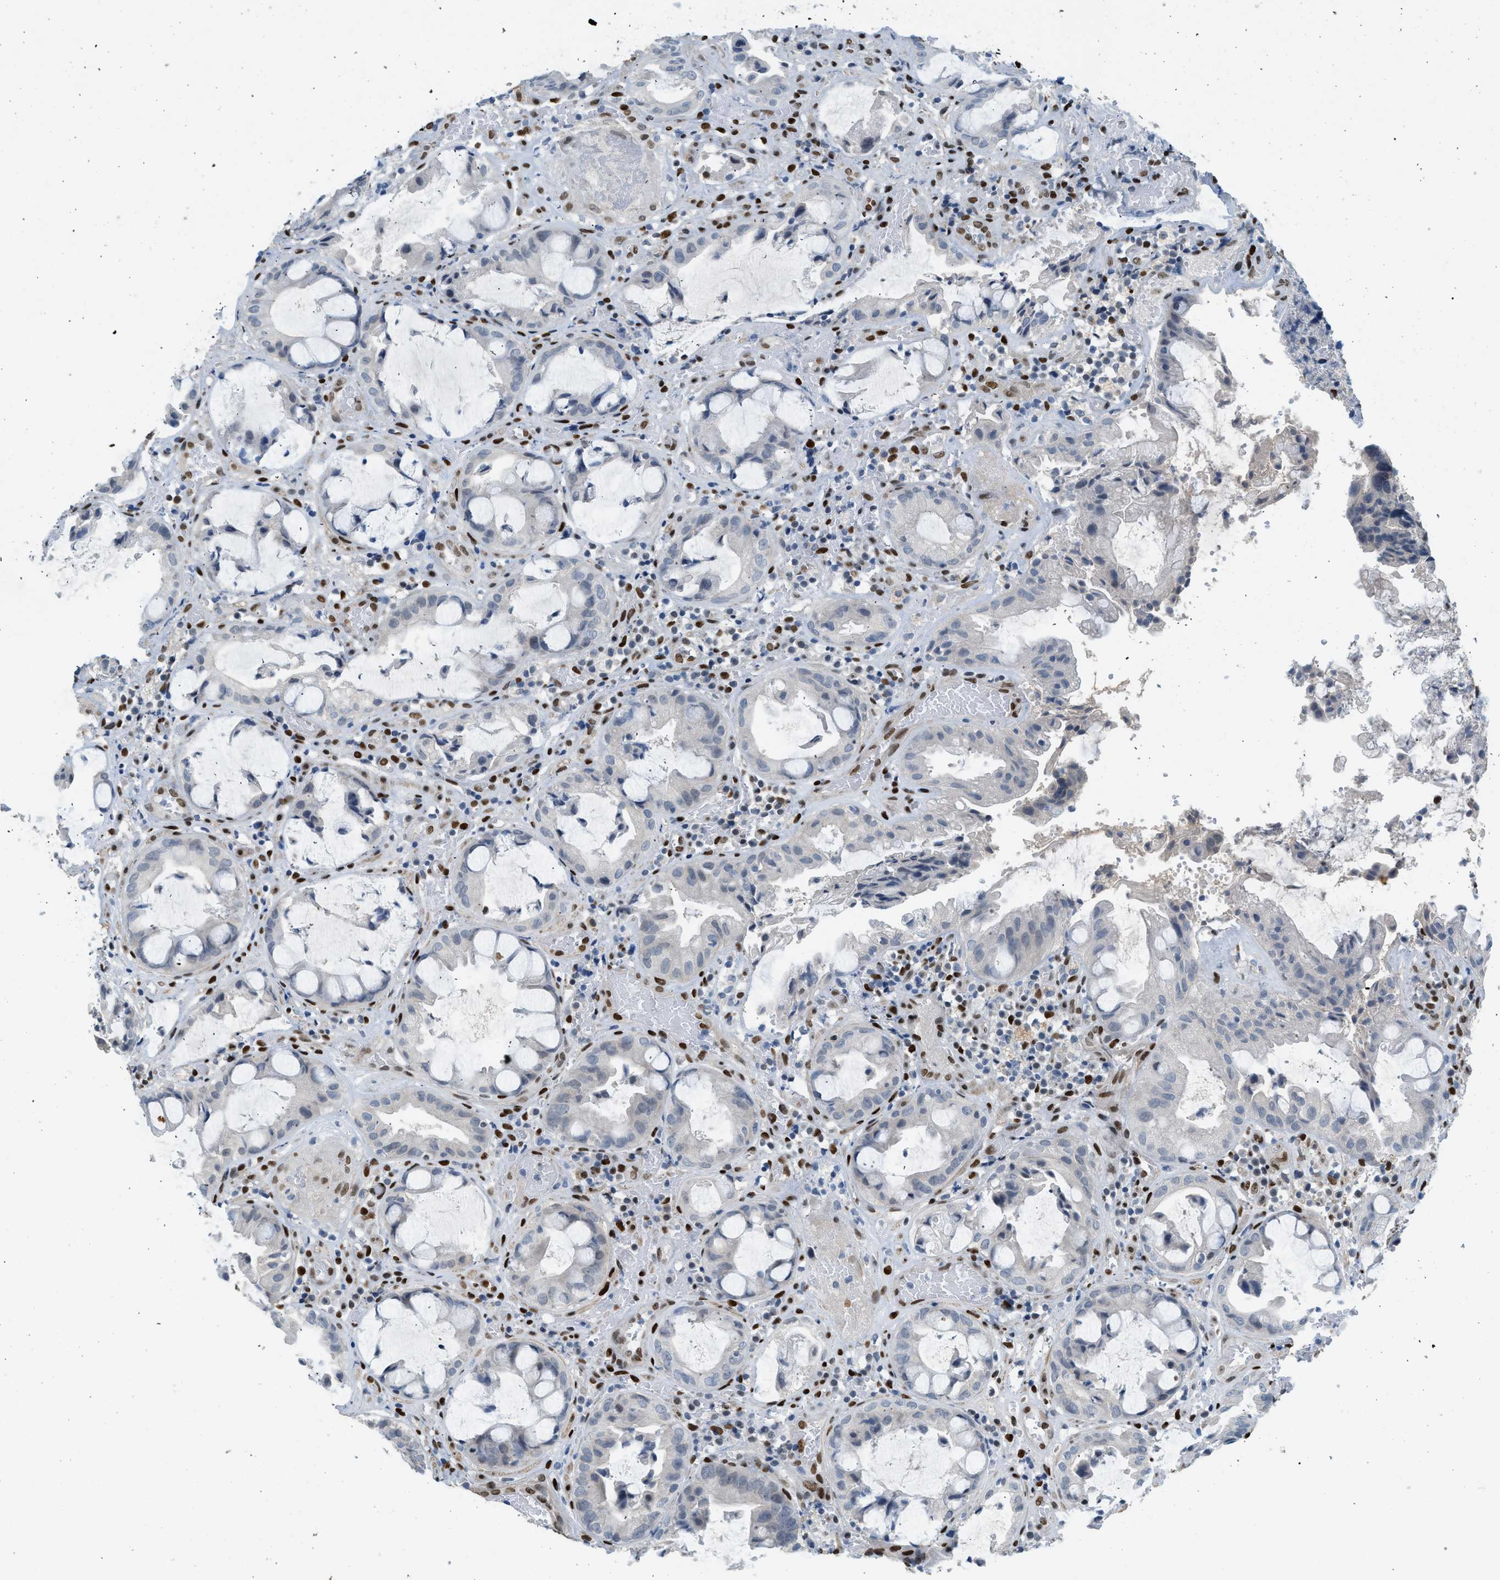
{"staining": {"intensity": "negative", "quantity": "none", "location": "none"}, "tissue": "colorectal cancer", "cell_type": "Tumor cells", "image_type": "cancer", "snomed": [{"axis": "morphology", "description": "Adenocarcinoma, NOS"}, {"axis": "topography", "description": "Colon"}], "caption": "An image of human adenocarcinoma (colorectal) is negative for staining in tumor cells.", "gene": "ZBTB20", "patient": {"sex": "female", "age": 57}}